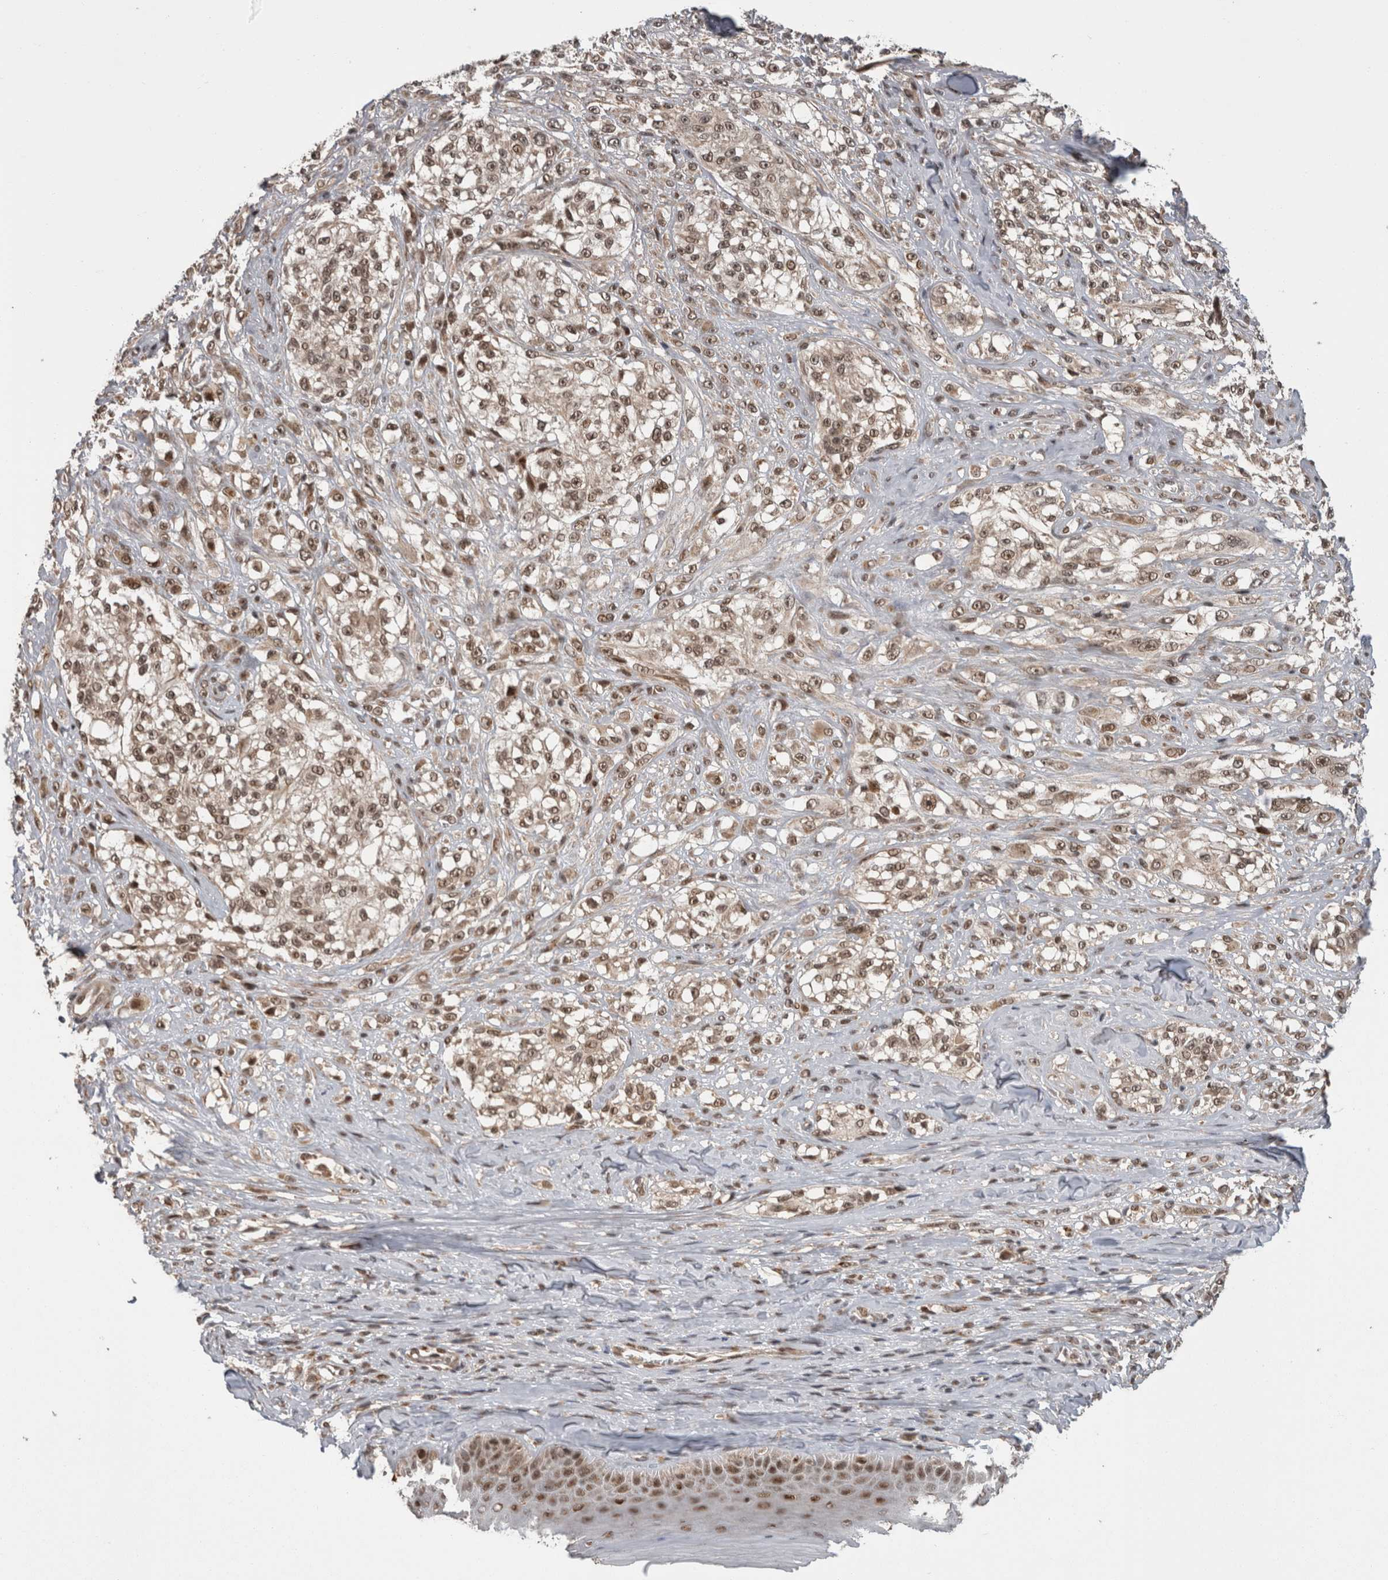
{"staining": {"intensity": "weak", "quantity": ">75%", "location": "nuclear"}, "tissue": "melanoma", "cell_type": "Tumor cells", "image_type": "cancer", "snomed": [{"axis": "morphology", "description": "Malignant melanoma, NOS"}, {"axis": "topography", "description": "Skin of head"}], "caption": "Immunohistochemical staining of human malignant melanoma displays low levels of weak nuclear expression in approximately >75% of tumor cells.", "gene": "CPSF2", "patient": {"sex": "male", "age": 83}}